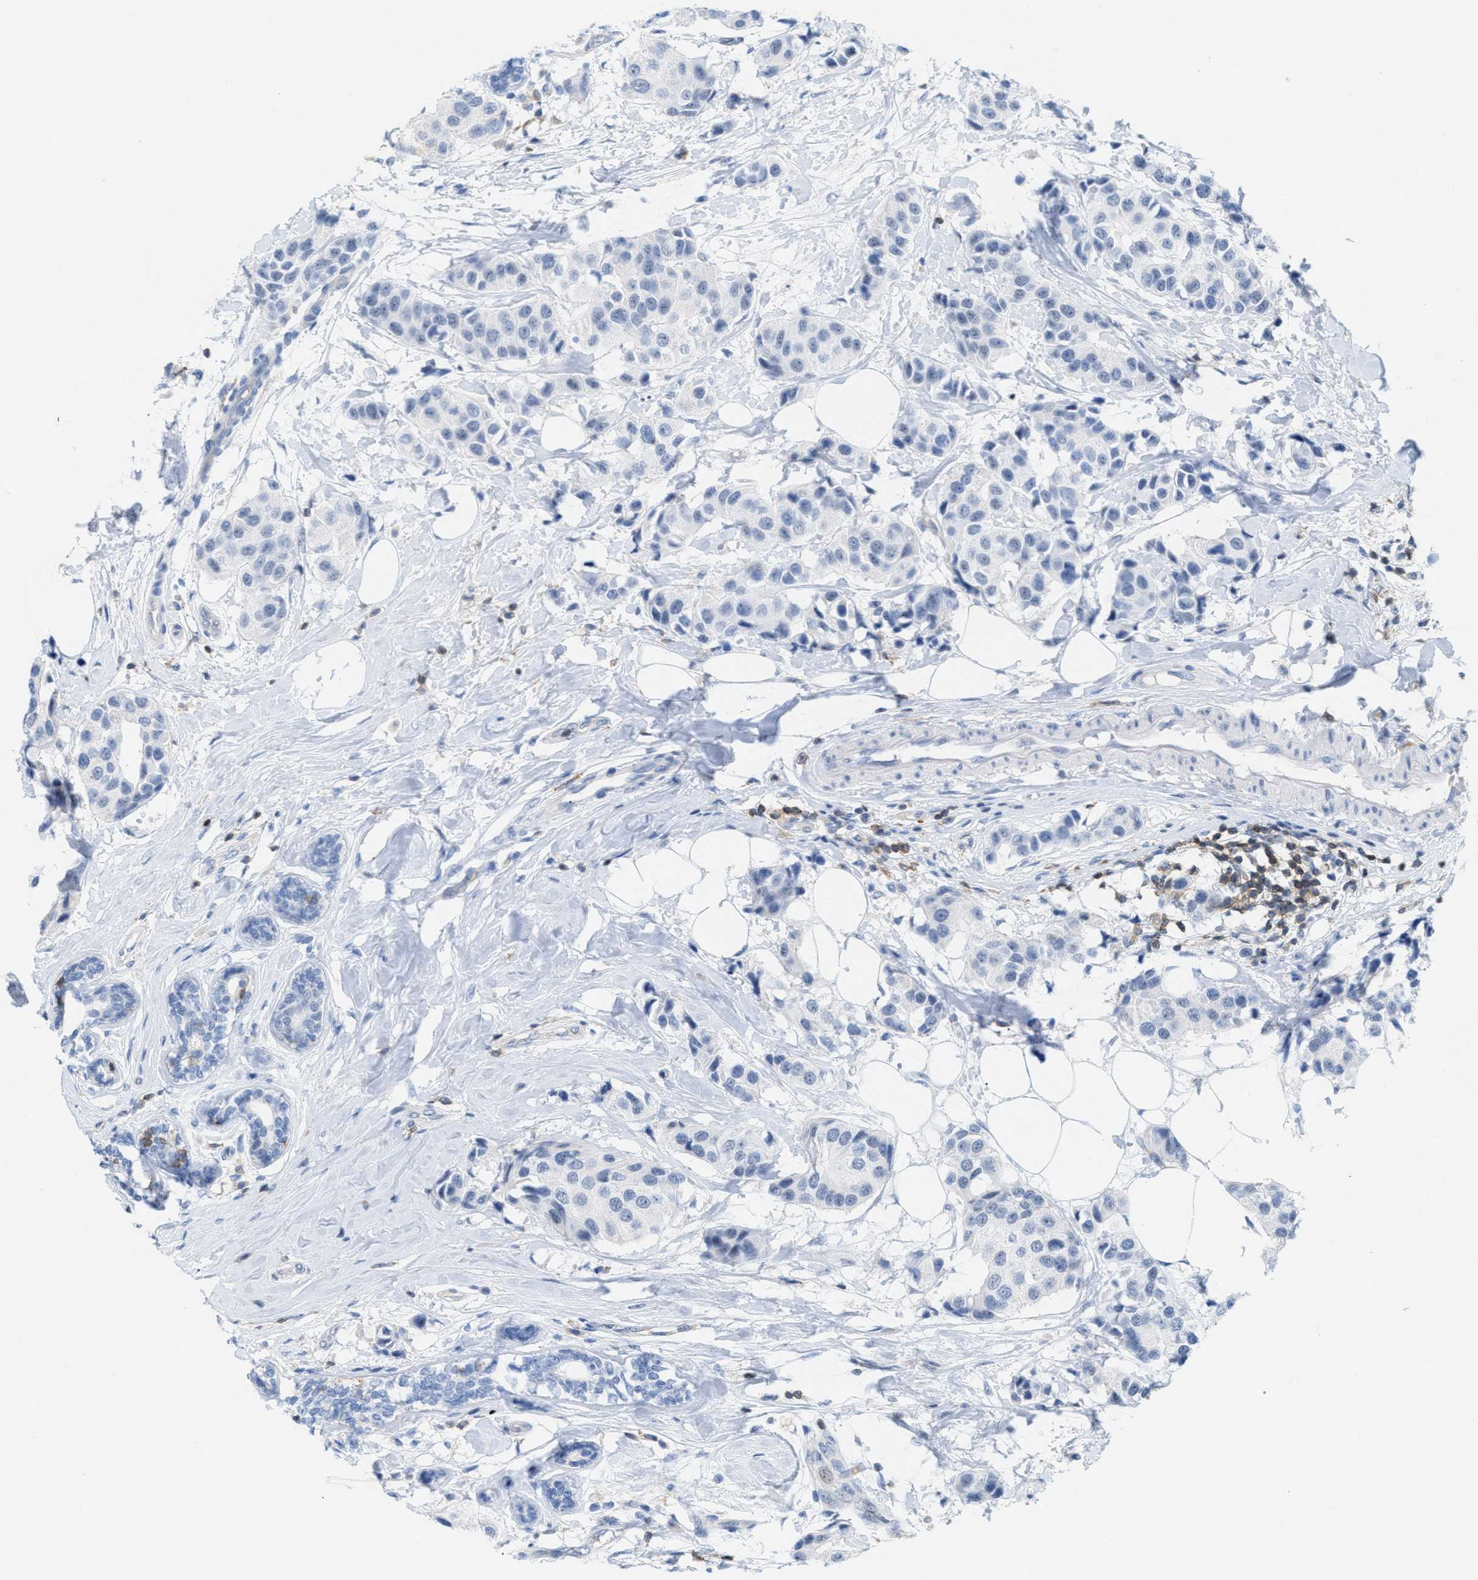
{"staining": {"intensity": "negative", "quantity": "none", "location": "none"}, "tissue": "breast cancer", "cell_type": "Tumor cells", "image_type": "cancer", "snomed": [{"axis": "morphology", "description": "Normal tissue, NOS"}, {"axis": "morphology", "description": "Duct carcinoma"}, {"axis": "topography", "description": "Breast"}], "caption": "Histopathology image shows no protein expression in tumor cells of breast cancer (invasive ductal carcinoma) tissue.", "gene": "IL16", "patient": {"sex": "female", "age": 39}}